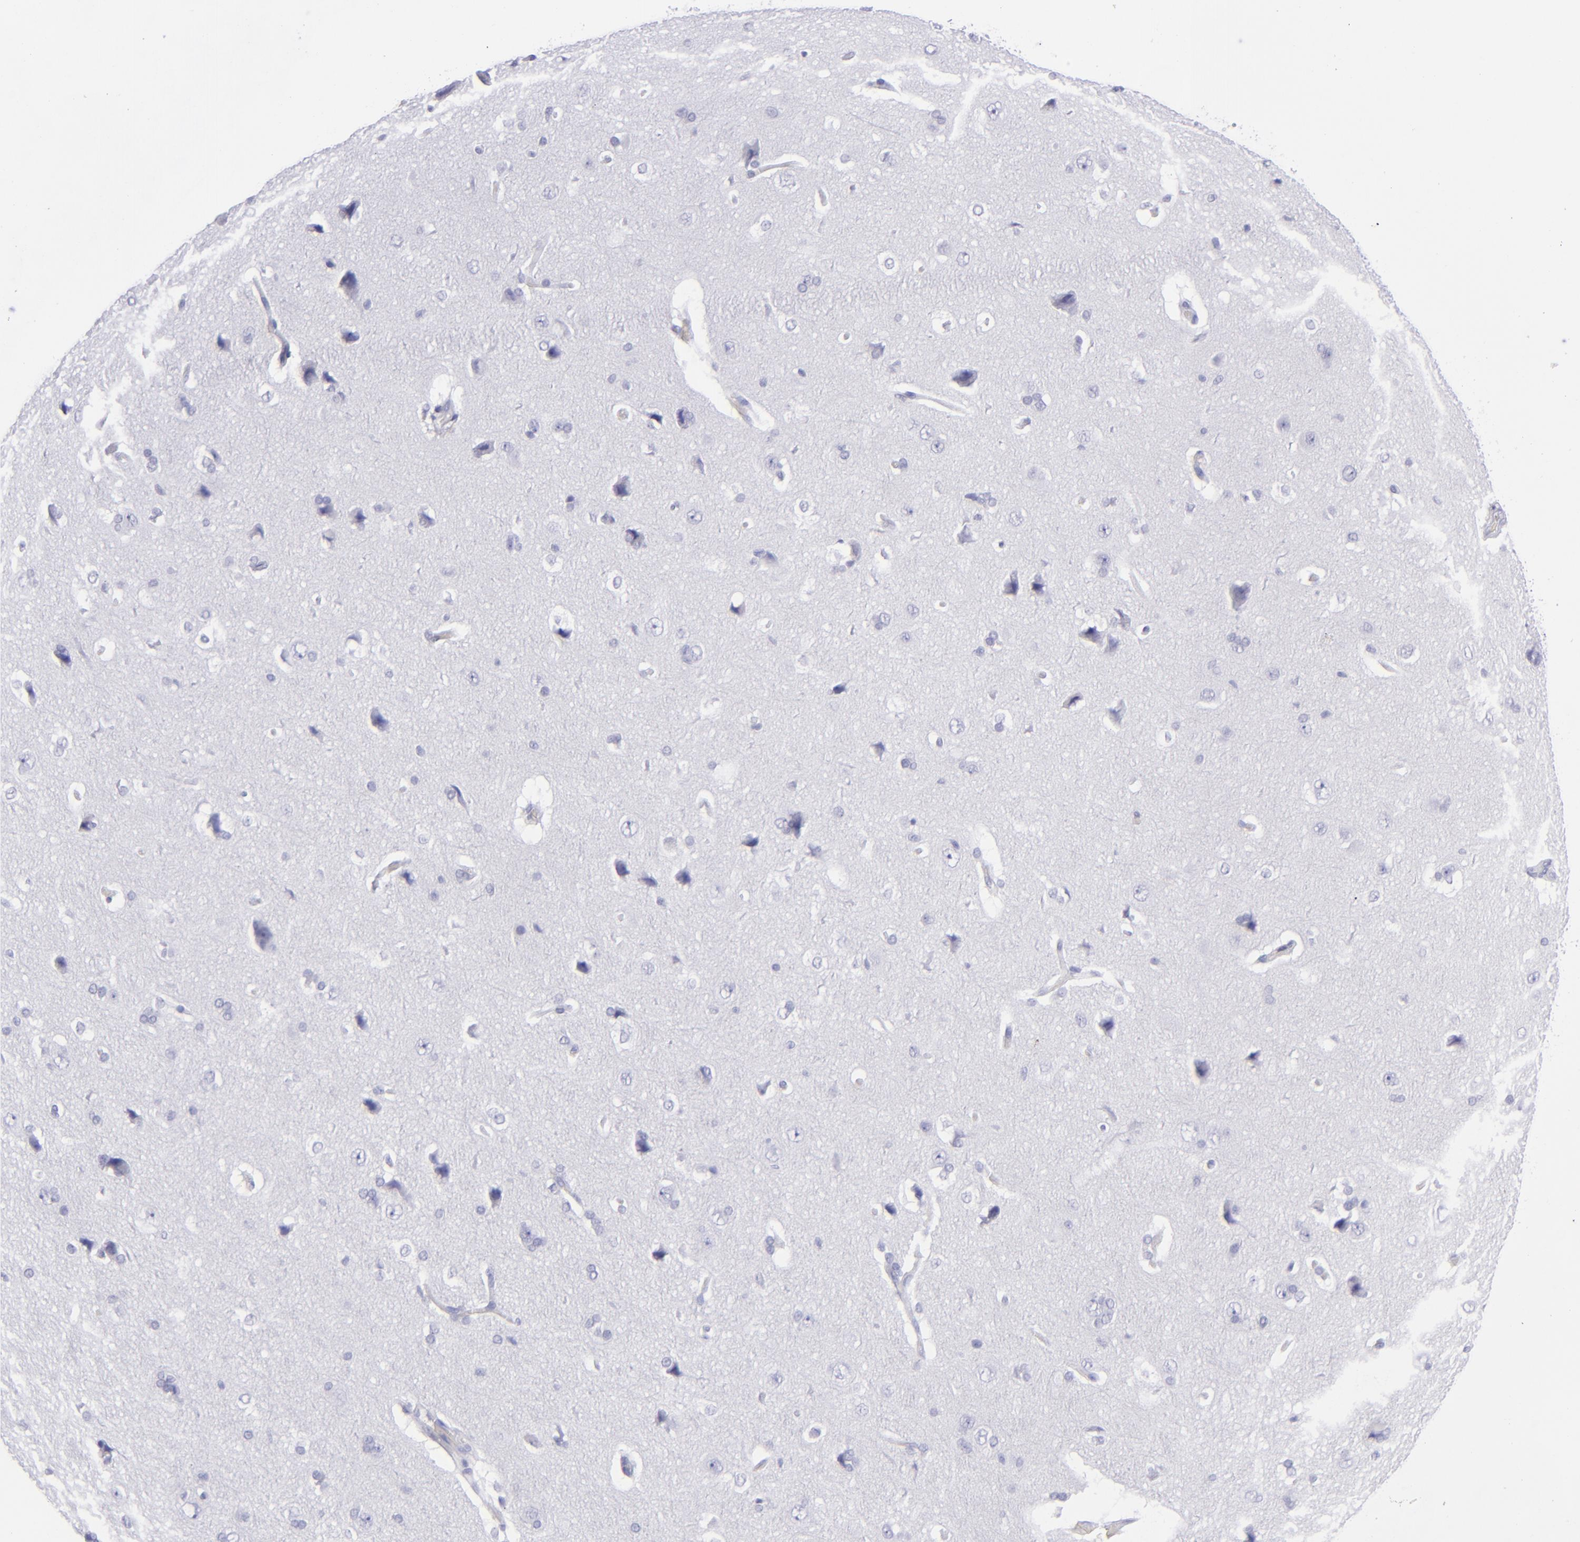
{"staining": {"intensity": "negative", "quantity": "none", "location": "none"}, "tissue": "cerebral cortex", "cell_type": "Endothelial cells", "image_type": "normal", "snomed": [{"axis": "morphology", "description": "Normal tissue, NOS"}, {"axis": "topography", "description": "Cerebral cortex"}], "caption": "Immunohistochemistry image of normal cerebral cortex: human cerebral cortex stained with DAB demonstrates no significant protein staining in endothelial cells. The staining is performed using DAB (3,3'-diaminobenzidine) brown chromogen with nuclei counter-stained in using hematoxylin.", "gene": "SELPLG", "patient": {"sex": "female", "age": 45}}